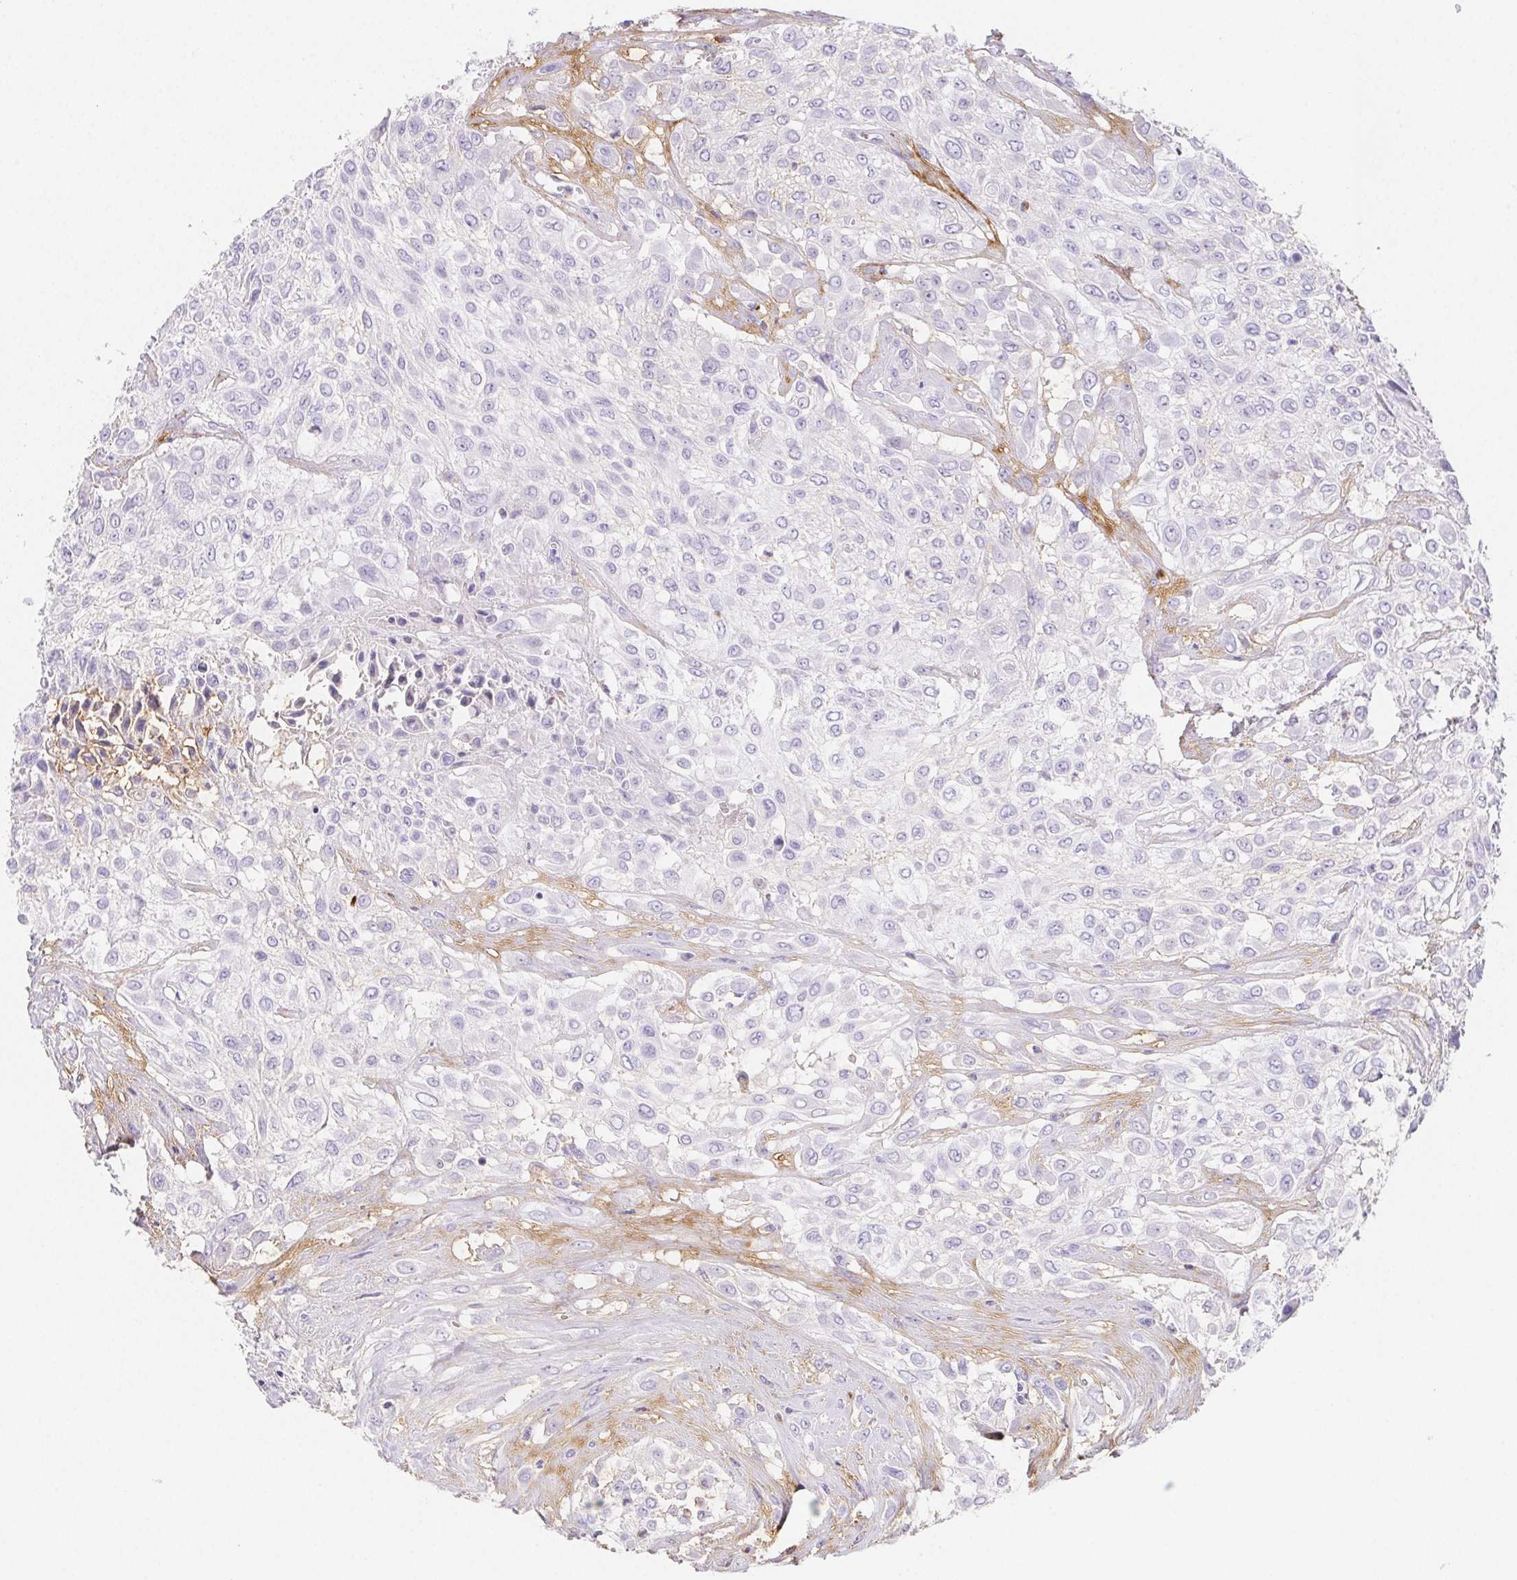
{"staining": {"intensity": "negative", "quantity": "none", "location": "none"}, "tissue": "urothelial cancer", "cell_type": "Tumor cells", "image_type": "cancer", "snomed": [{"axis": "morphology", "description": "Urothelial carcinoma, High grade"}, {"axis": "topography", "description": "Urinary bladder"}], "caption": "The image demonstrates no significant positivity in tumor cells of urothelial carcinoma (high-grade). (DAB (3,3'-diaminobenzidine) IHC visualized using brightfield microscopy, high magnification).", "gene": "ITIH2", "patient": {"sex": "male", "age": 57}}